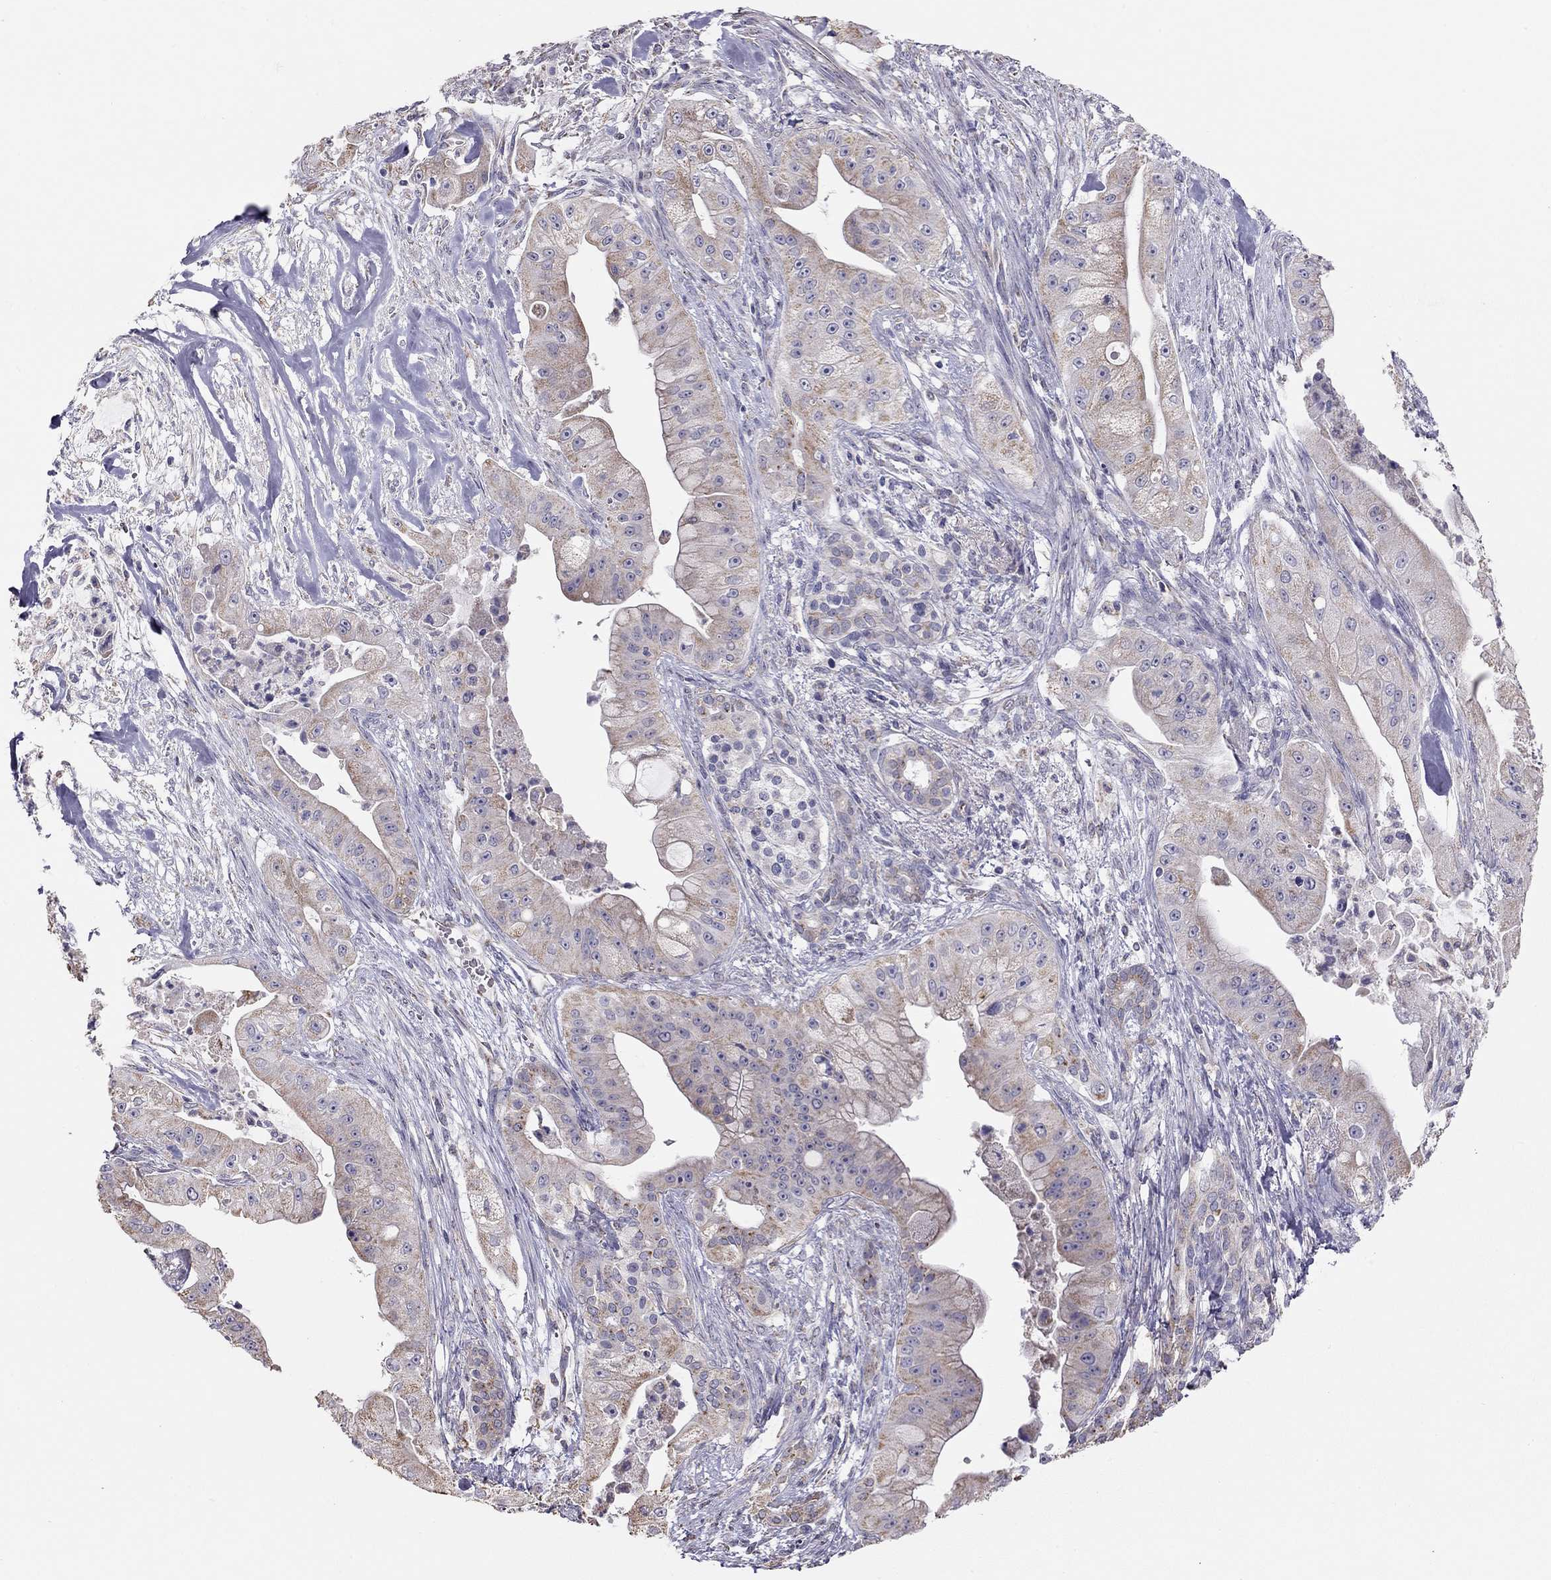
{"staining": {"intensity": "weak", "quantity": "25%-75%", "location": "cytoplasmic/membranous"}, "tissue": "pancreatic cancer", "cell_type": "Tumor cells", "image_type": "cancer", "snomed": [{"axis": "morphology", "description": "Normal tissue, NOS"}, {"axis": "morphology", "description": "Inflammation, NOS"}, {"axis": "morphology", "description": "Adenocarcinoma, NOS"}, {"axis": "topography", "description": "Pancreas"}], "caption": "Immunohistochemical staining of human adenocarcinoma (pancreatic) demonstrates low levels of weak cytoplasmic/membranous protein staining in about 25%-75% of tumor cells.", "gene": "LRIT3", "patient": {"sex": "male", "age": 57}}